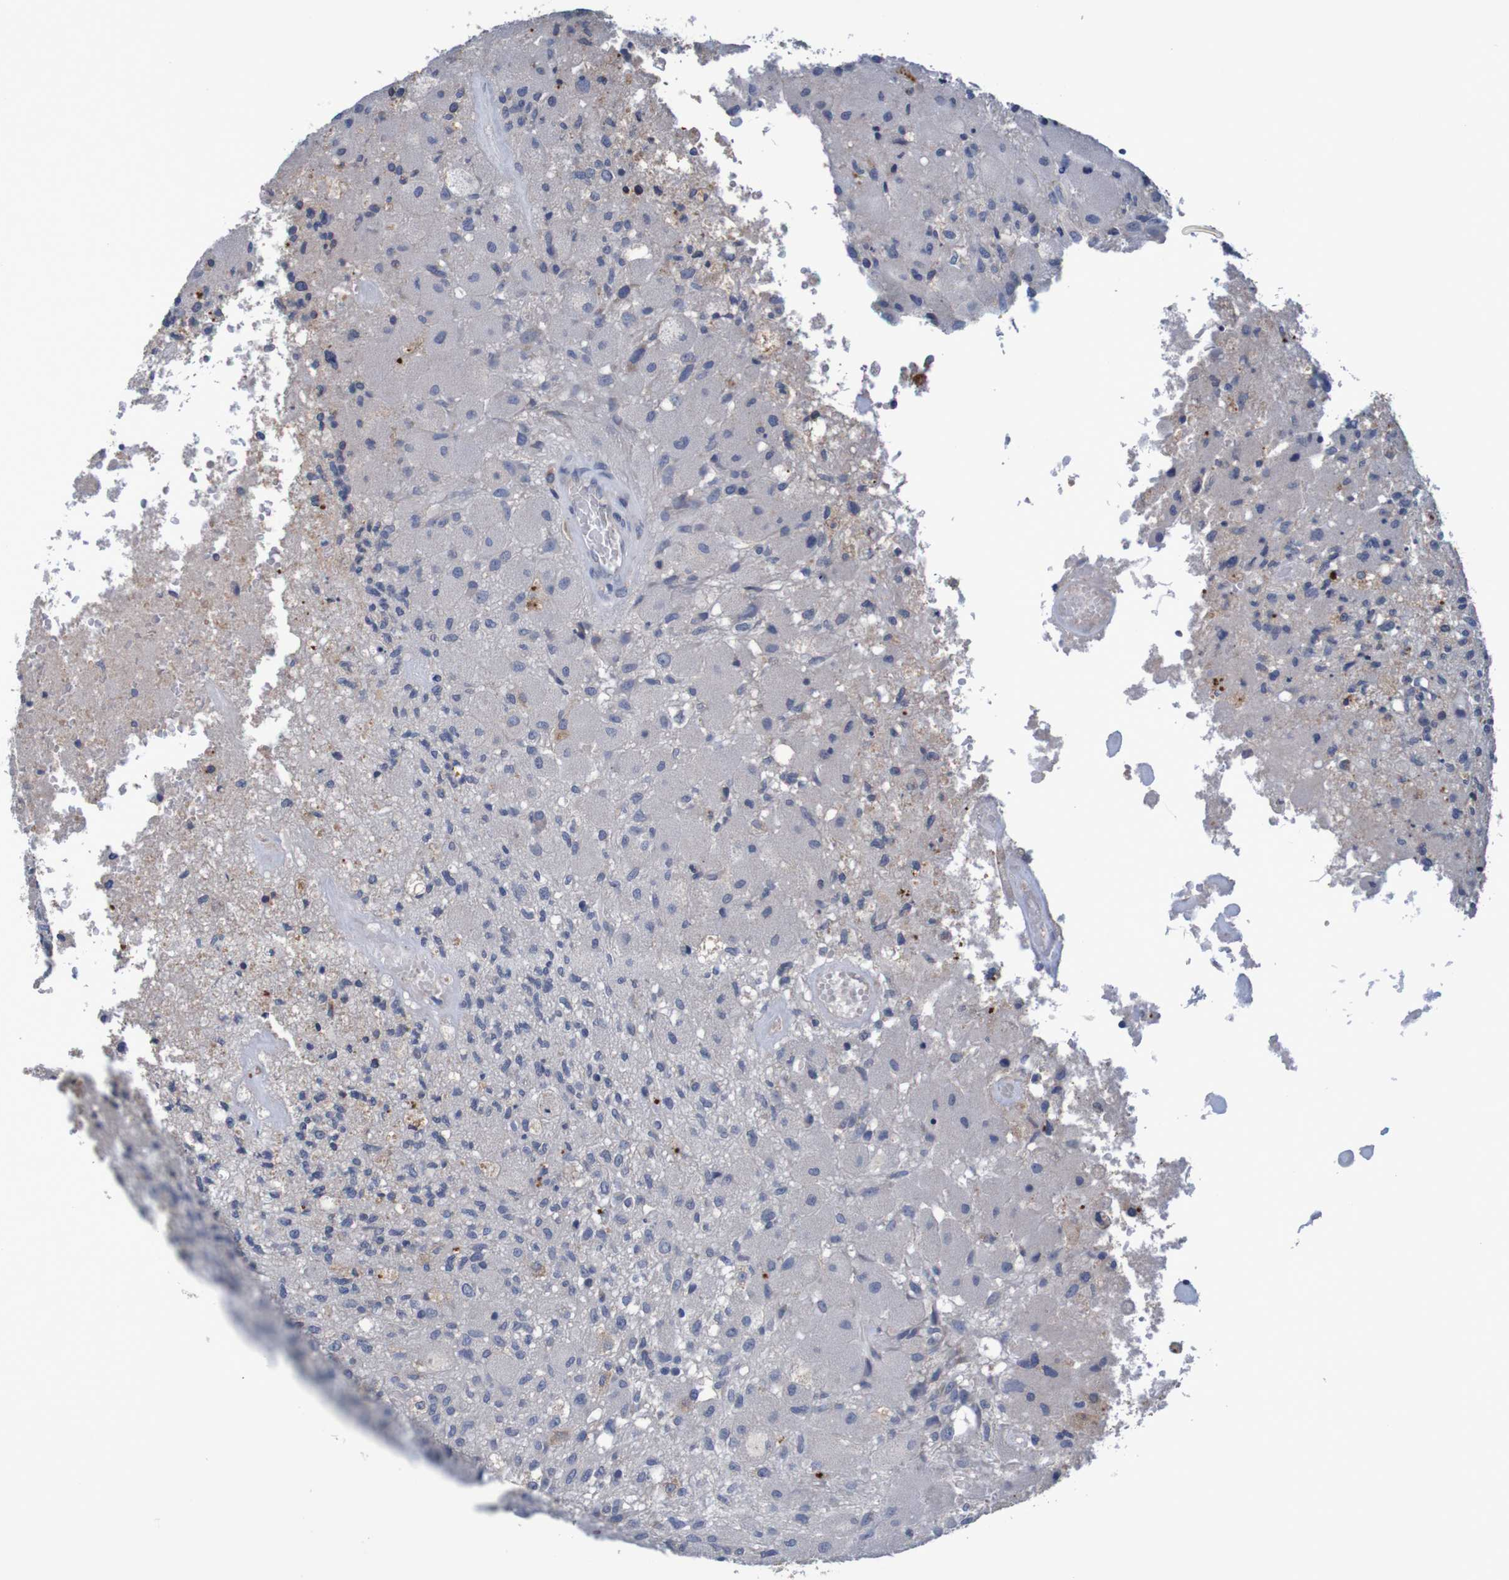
{"staining": {"intensity": "weak", "quantity": "<25%", "location": "cytoplasmic/membranous"}, "tissue": "glioma", "cell_type": "Tumor cells", "image_type": "cancer", "snomed": [{"axis": "morphology", "description": "Normal tissue, NOS"}, {"axis": "morphology", "description": "Glioma, malignant, High grade"}, {"axis": "topography", "description": "Cerebral cortex"}], "caption": "Immunohistochemistry (IHC) histopathology image of neoplastic tissue: malignant glioma (high-grade) stained with DAB reveals no significant protein positivity in tumor cells.", "gene": "LTA", "patient": {"sex": "male", "age": 77}}